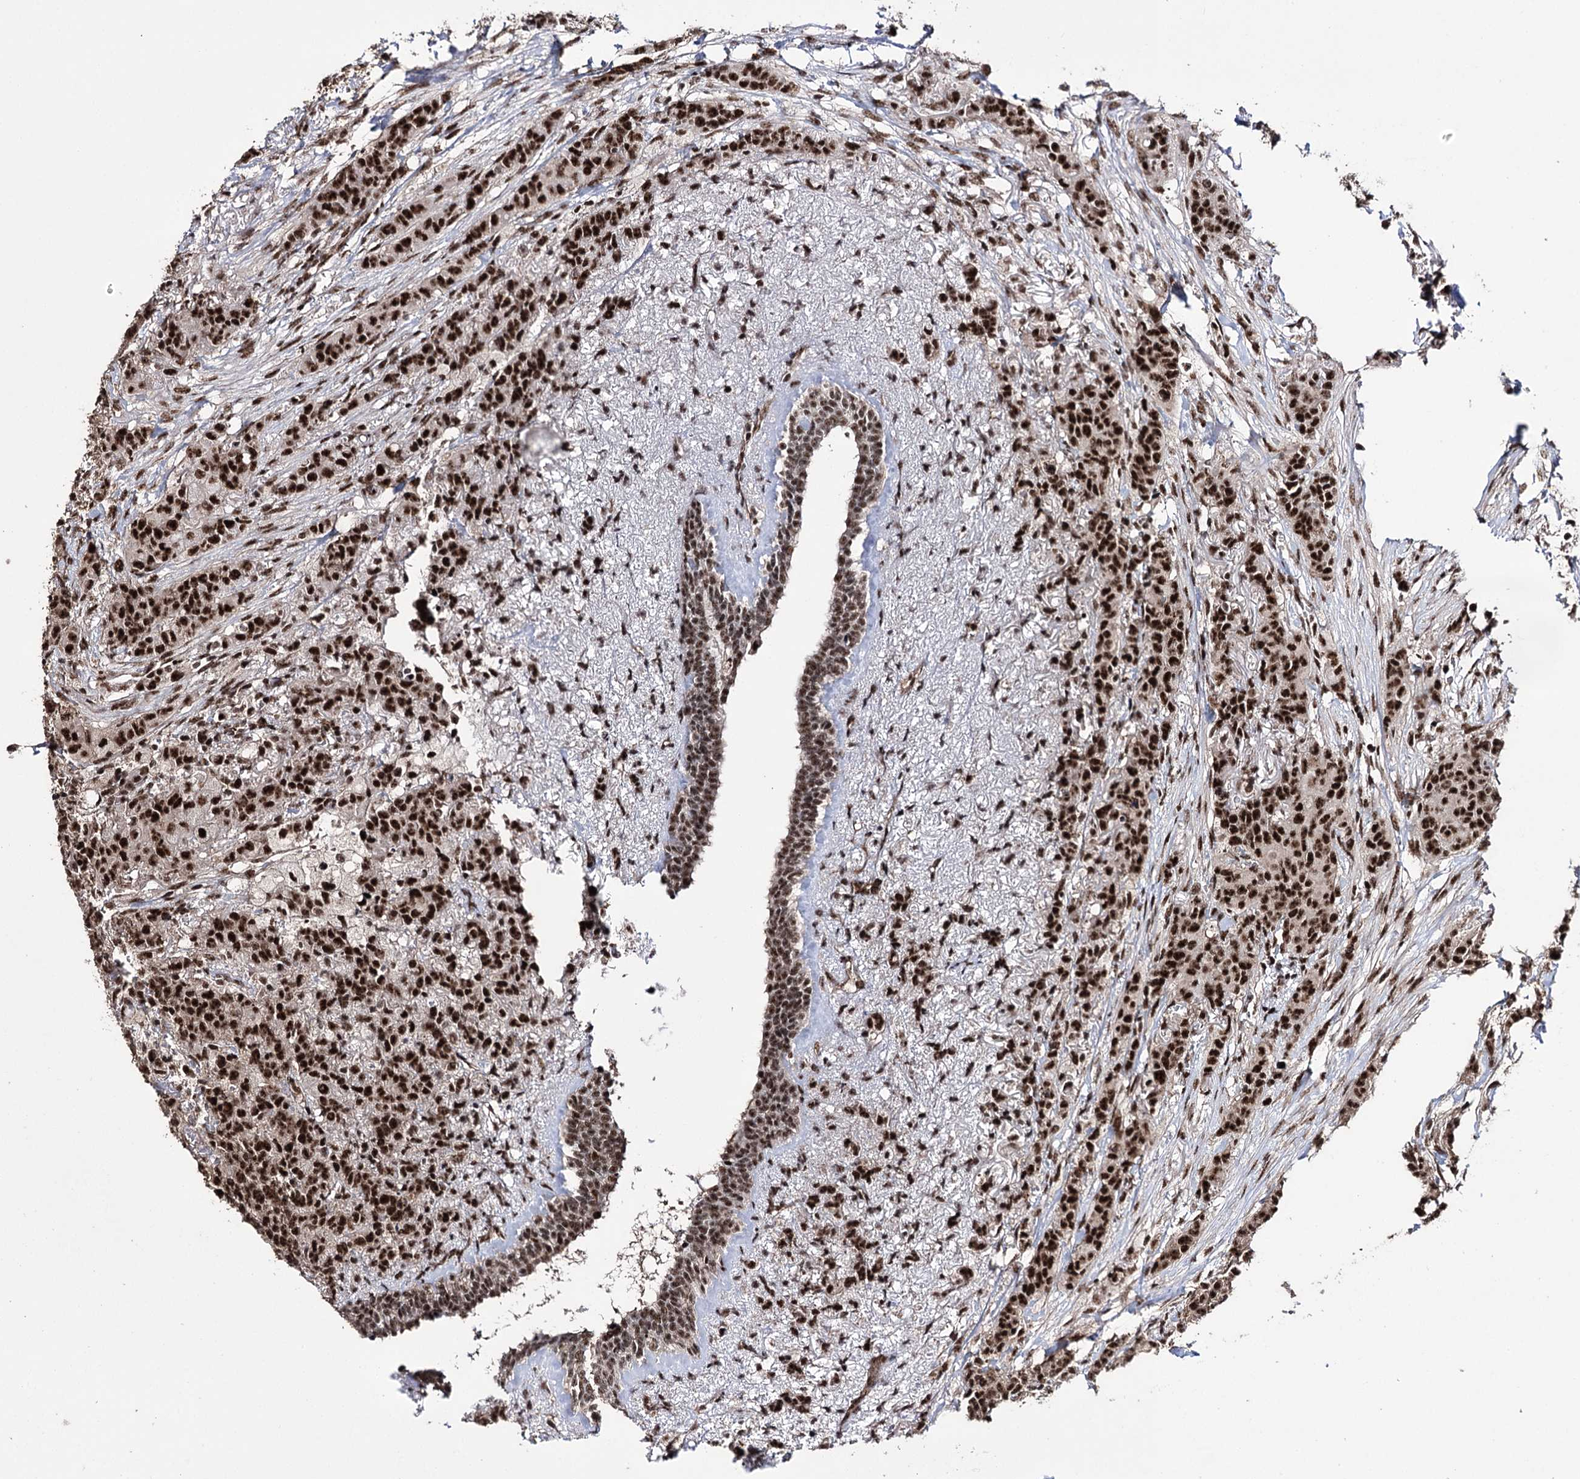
{"staining": {"intensity": "strong", "quantity": ">75%", "location": "nuclear"}, "tissue": "breast cancer", "cell_type": "Tumor cells", "image_type": "cancer", "snomed": [{"axis": "morphology", "description": "Duct carcinoma"}, {"axis": "topography", "description": "Breast"}], "caption": "A high amount of strong nuclear positivity is present in about >75% of tumor cells in breast cancer tissue. Using DAB (brown) and hematoxylin (blue) stains, captured at high magnification using brightfield microscopy.", "gene": "PRPF40A", "patient": {"sex": "female", "age": 40}}